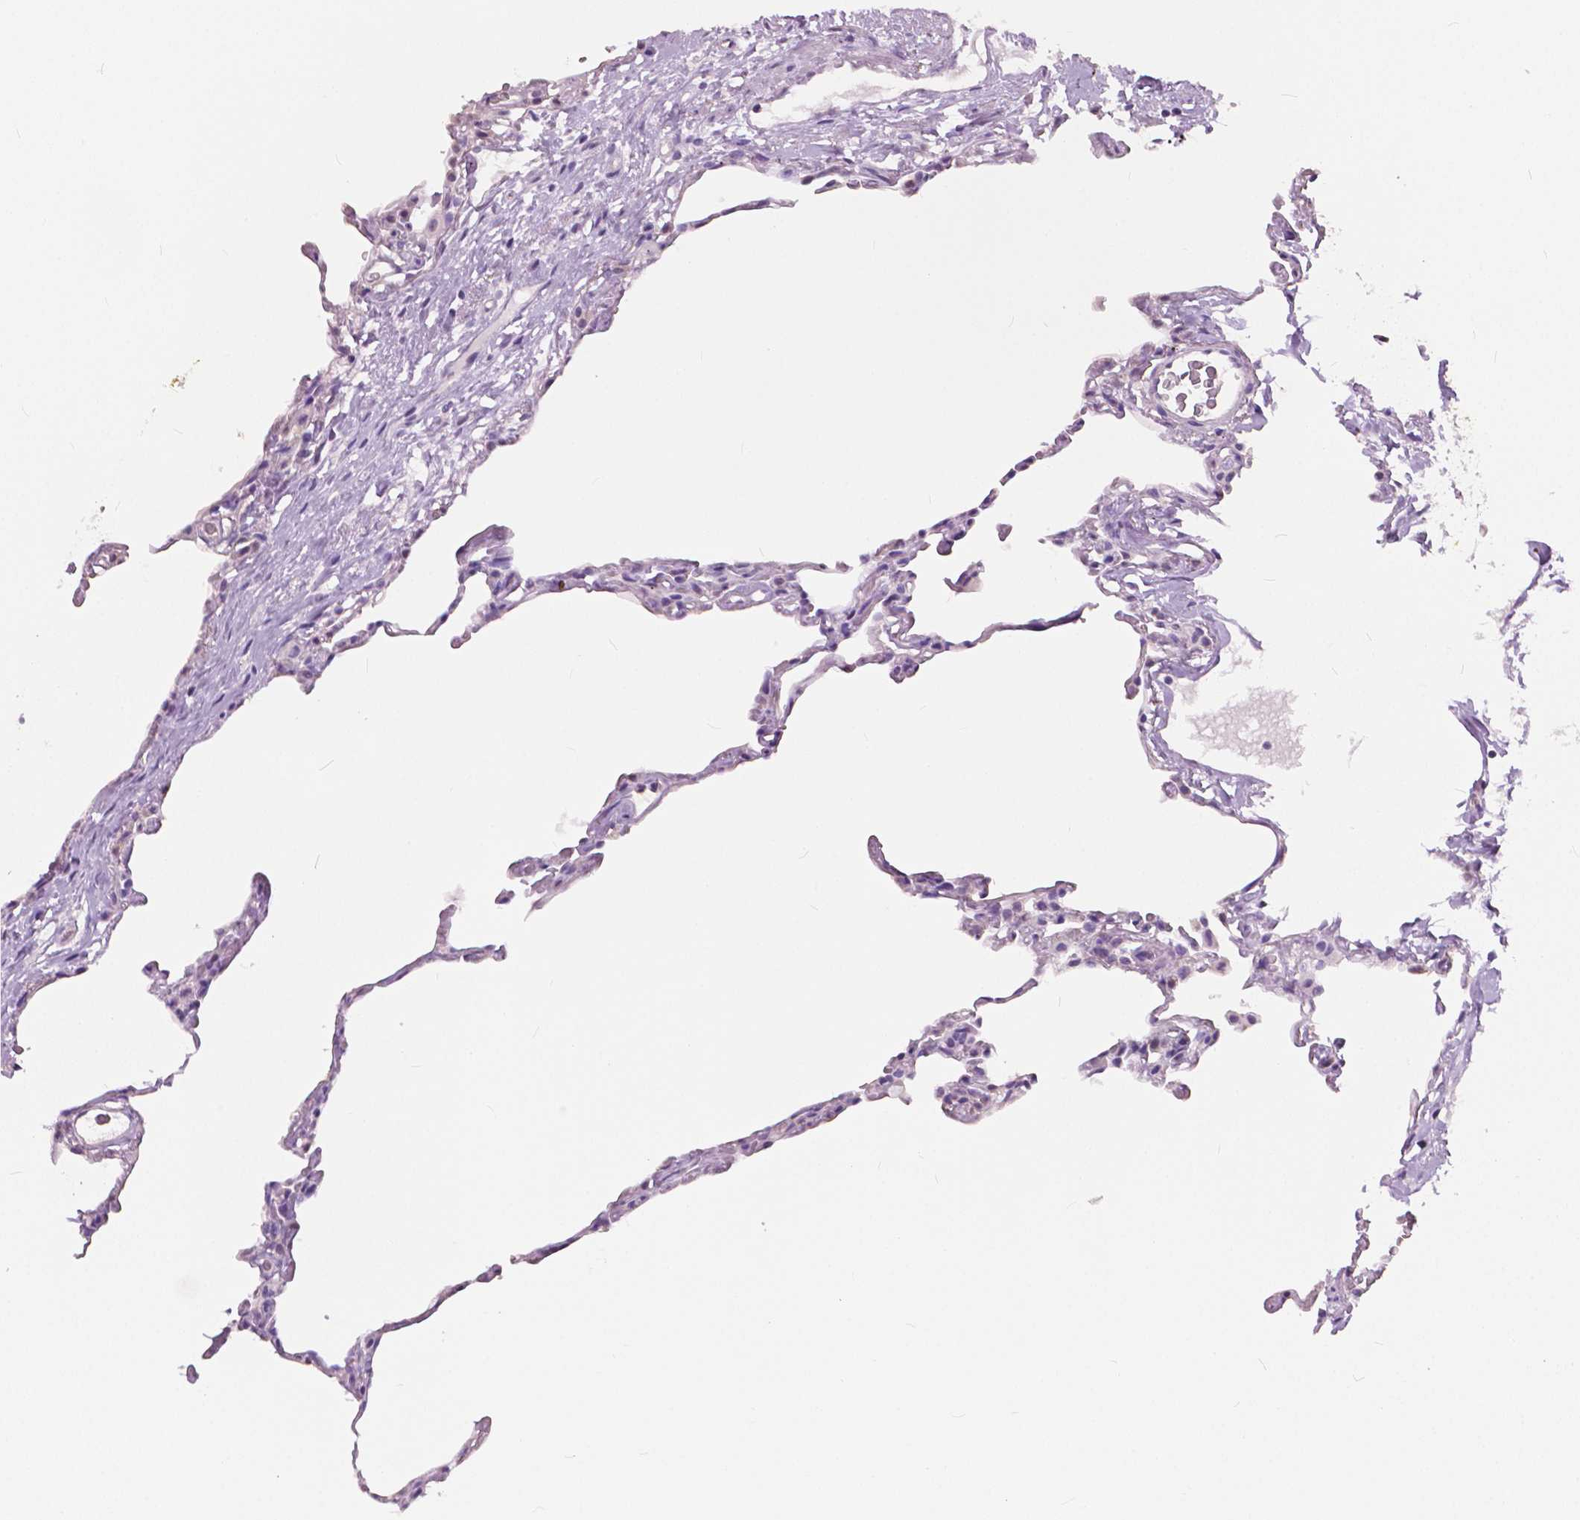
{"staining": {"intensity": "negative", "quantity": "none", "location": "none"}, "tissue": "lung", "cell_type": "Alveolar cells", "image_type": "normal", "snomed": [{"axis": "morphology", "description": "Normal tissue, NOS"}, {"axis": "topography", "description": "Lung"}], "caption": "Immunohistochemical staining of unremarkable lung shows no significant positivity in alveolar cells. (DAB (3,3'-diaminobenzidine) immunohistochemistry (IHC) visualized using brightfield microscopy, high magnification).", "gene": "TKFC", "patient": {"sex": "female", "age": 57}}